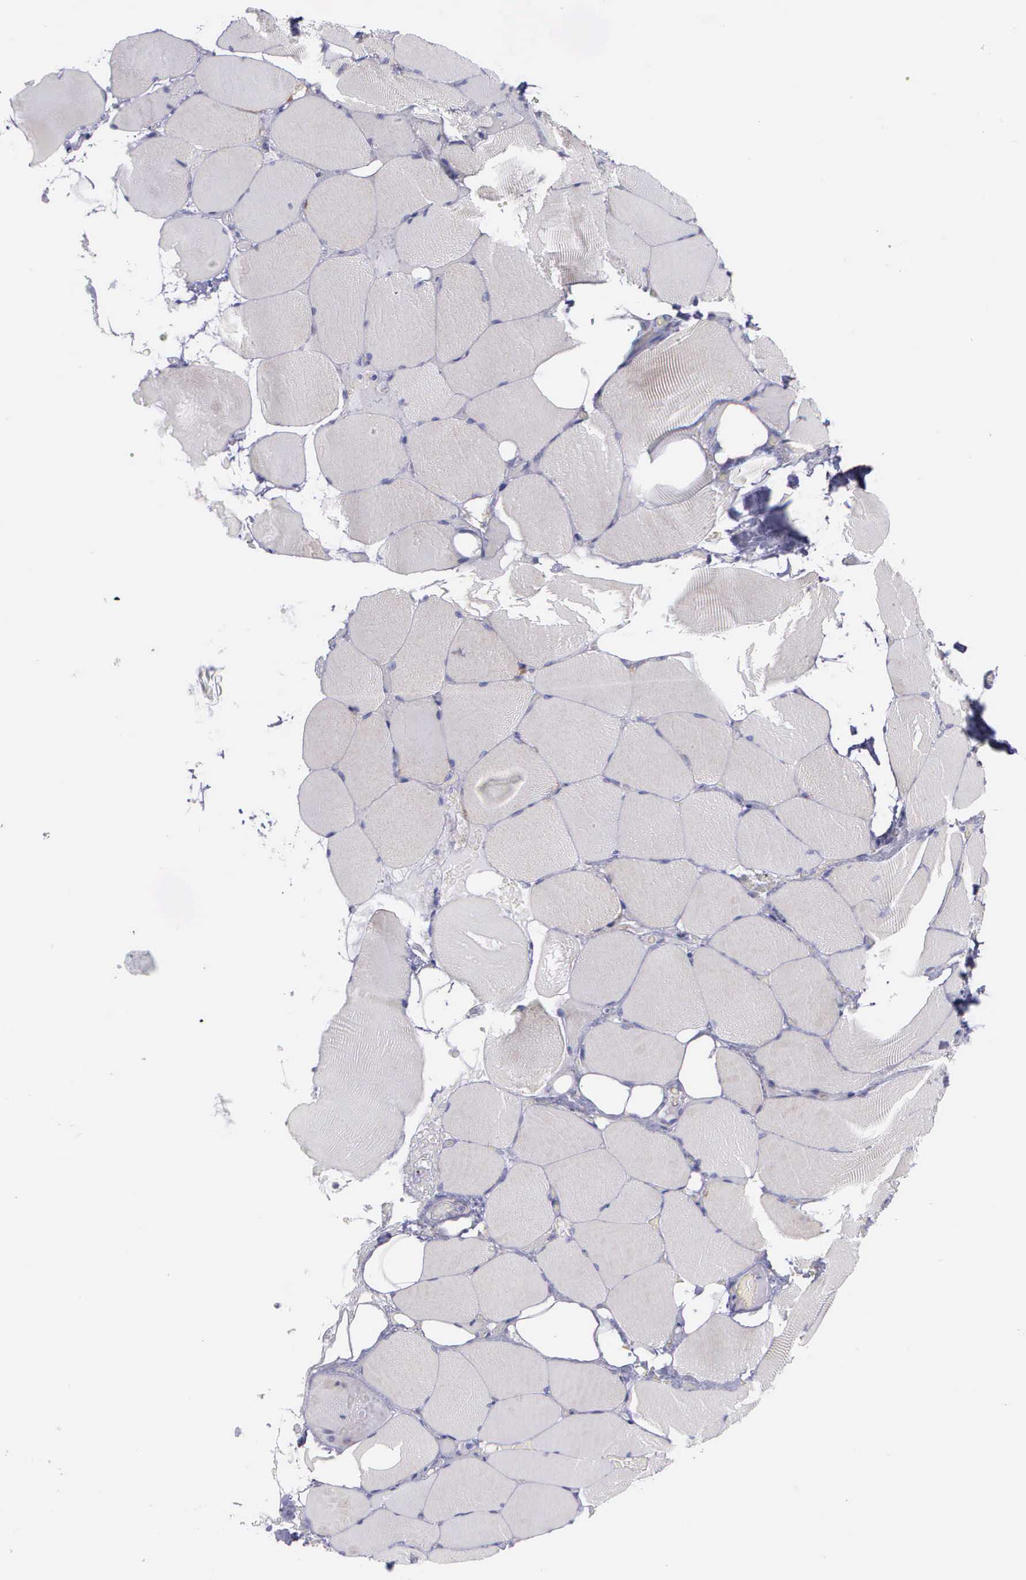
{"staining": {"intensity": "negative", "quantity": "none", "location": "none"}, "tissue": "skeletal muscle", "cell_type": "Myocytes", "image_type": "normal", "snomed": [{"axis": "morphology", "description": "Normal tissue, NOS"}, {"axis": "topography", "description": "Skeletal muscle"}, {"axis": "topography", "description": "Parathyroid gland"}], "caption": "Immunohistochemistry (IHC) image of normal skeletal muscle stained for a protein (brown), which reveals no expression in myocytes.", "gene": "SYNJ2BP", "patient": {"sex": "female", "age": 37}}